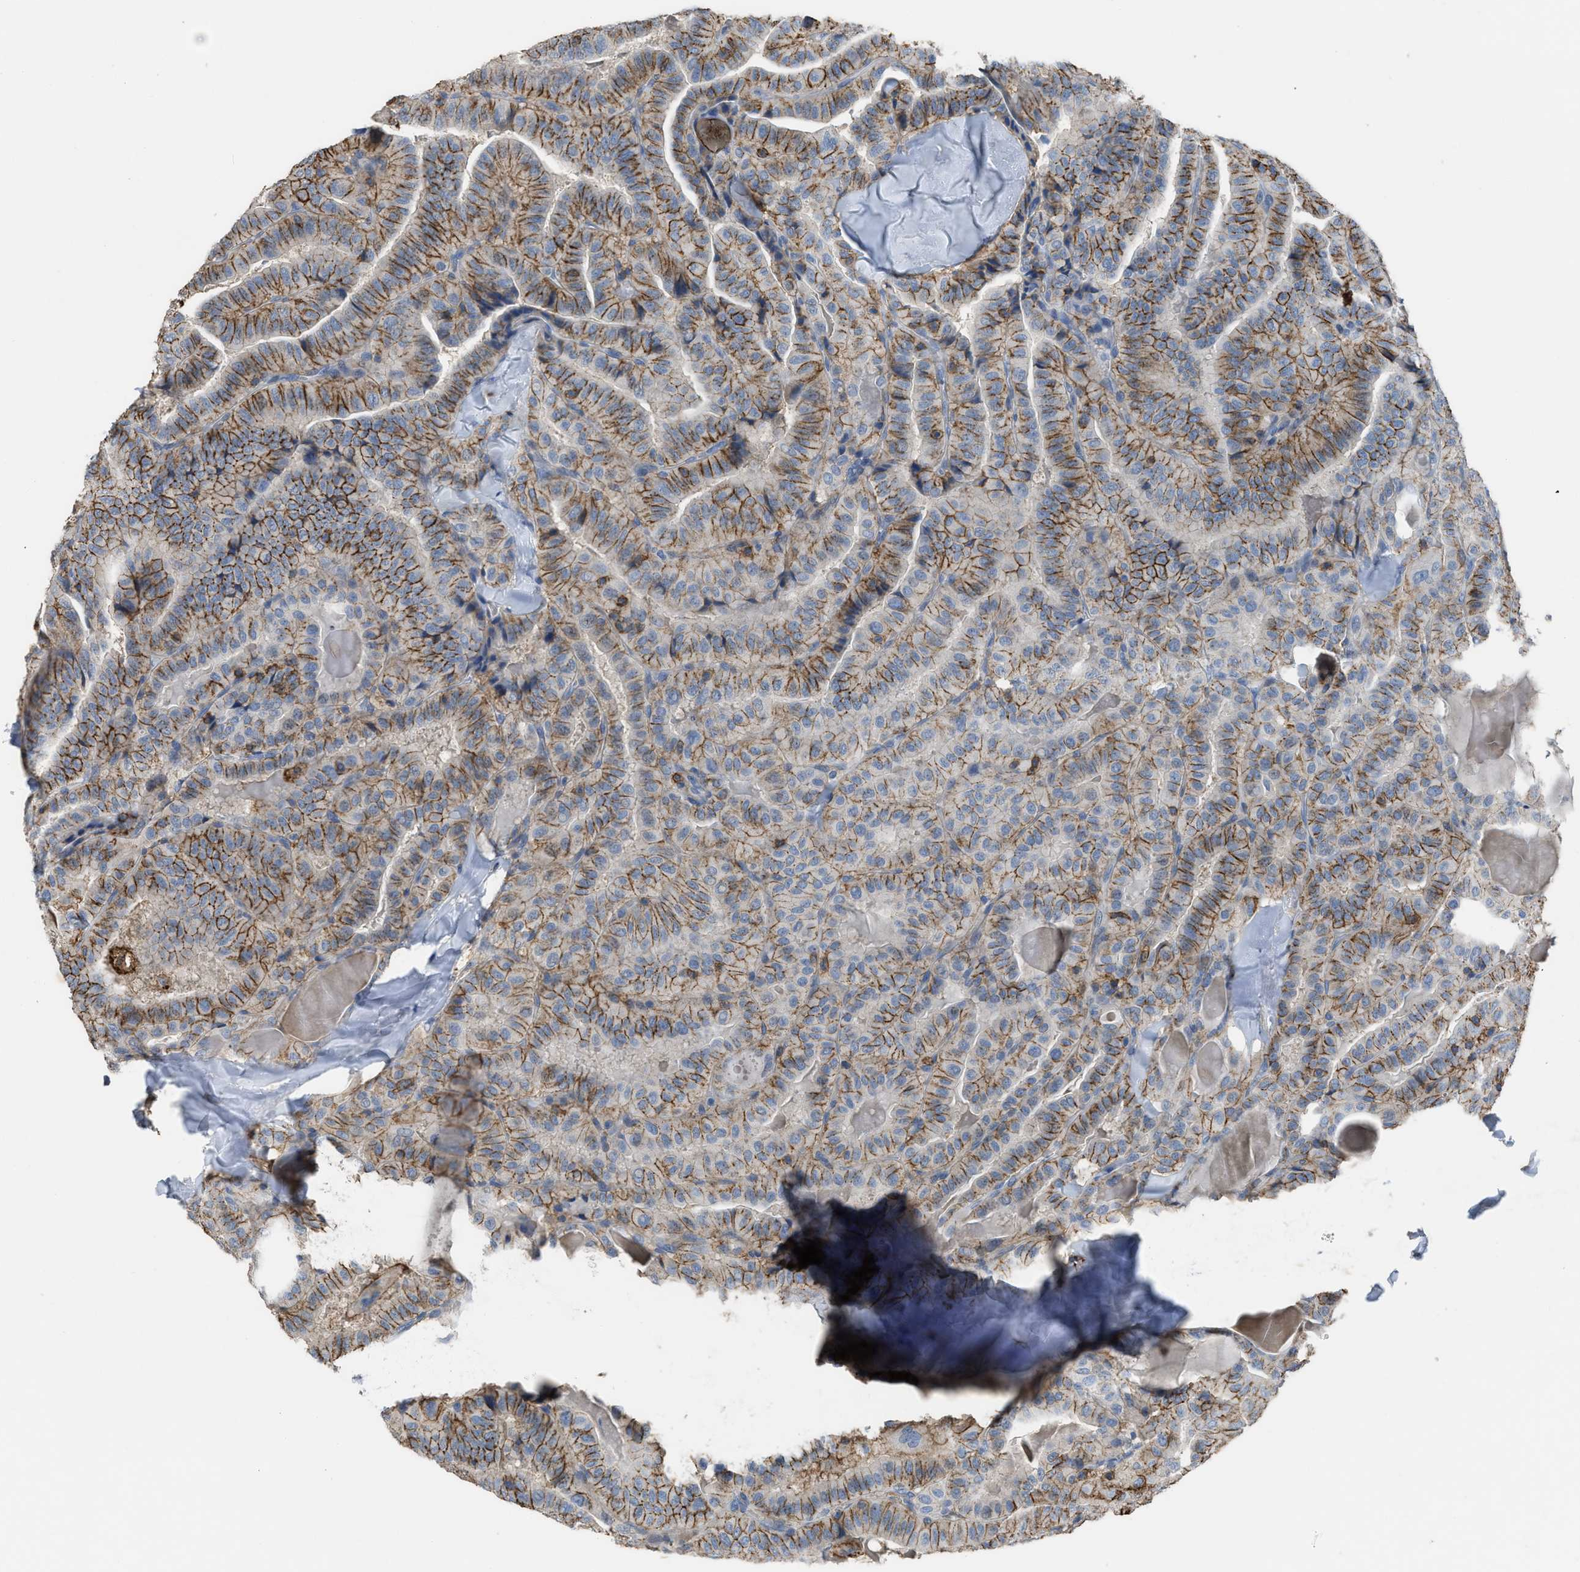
{"staining": {"intensity": "strong", "quantity": ">75%", "location": "cytoplasmic/membranous"}, "tissue": "thyroid cancer", "cell_type": "Tumor cells", "image_type": "cancer", "snomed": [{"axis": "morphology", "description": "Papillary adenocarcinoma, NOS"}, {"axis": "topography", "description": "Thyroid gland"}], "caption": "A brown stain highlights strong cytoplasmic/membranous expression of a protein in thyroid cancer tumor cells.", "gene": "OR51E1", "patient": {"sex": "male", "age": 77}}